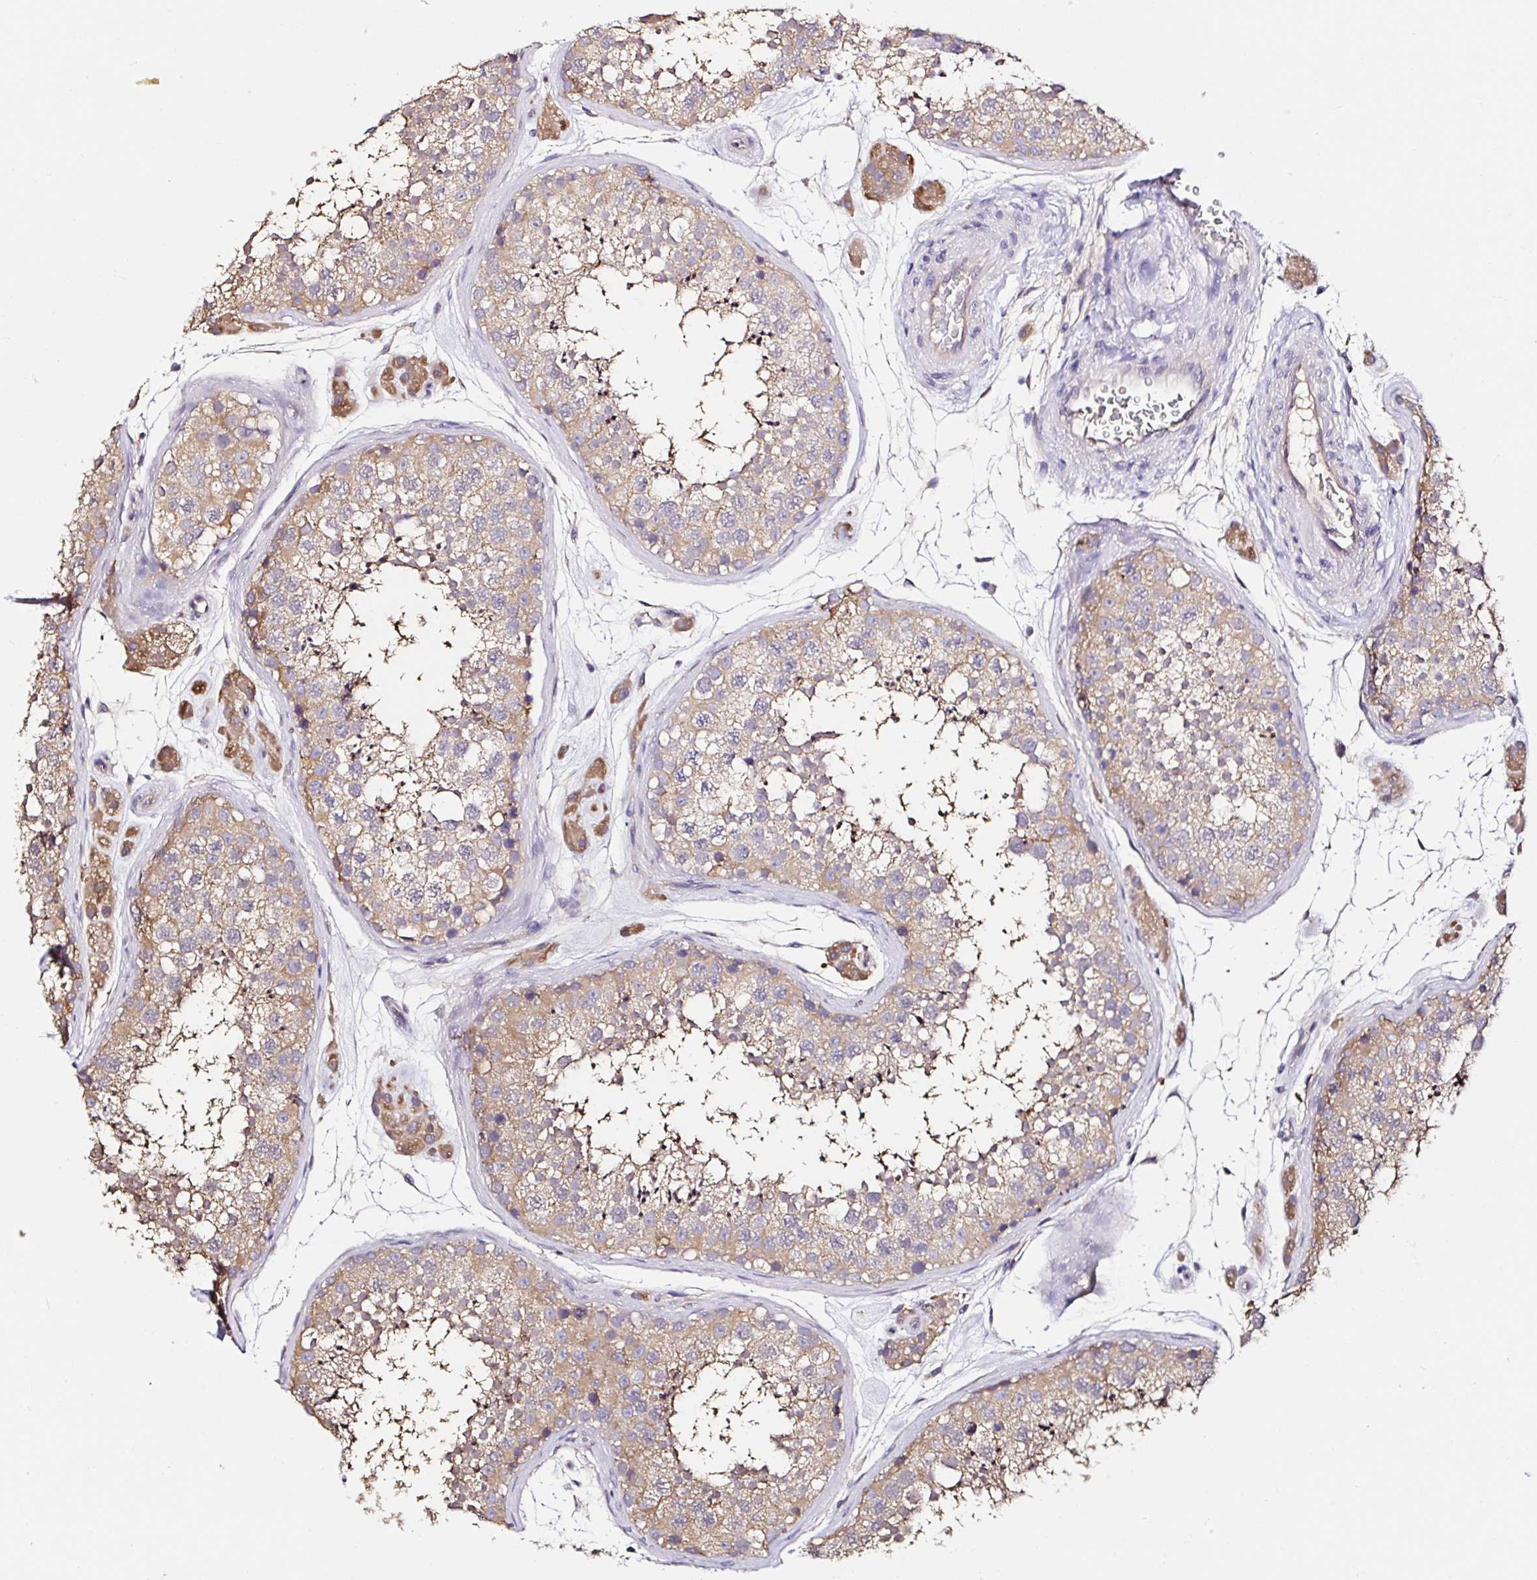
{"staining": {"intensity": "weak", "quantity": ">75%", "location": "cytoplasmic/membranous"}, "tissue": "testis", "cell_type": "Cells in seminiferous ducts", "image_type": "normal", "snomed": [{"axis": "morphology", "description": "Normal tissue, NOS"}, {"axis": "topography", "description": "Testis"}], "caption": "Testis stained with DAB (3,3'-diaminobenzidine) IHC displays low levels of weak cytoplasmic/membranous positivity in about >75% of cells in seminiferous ducts.", "gene": "RSRP1", "patient": {"sex": "male", "age": 41}}